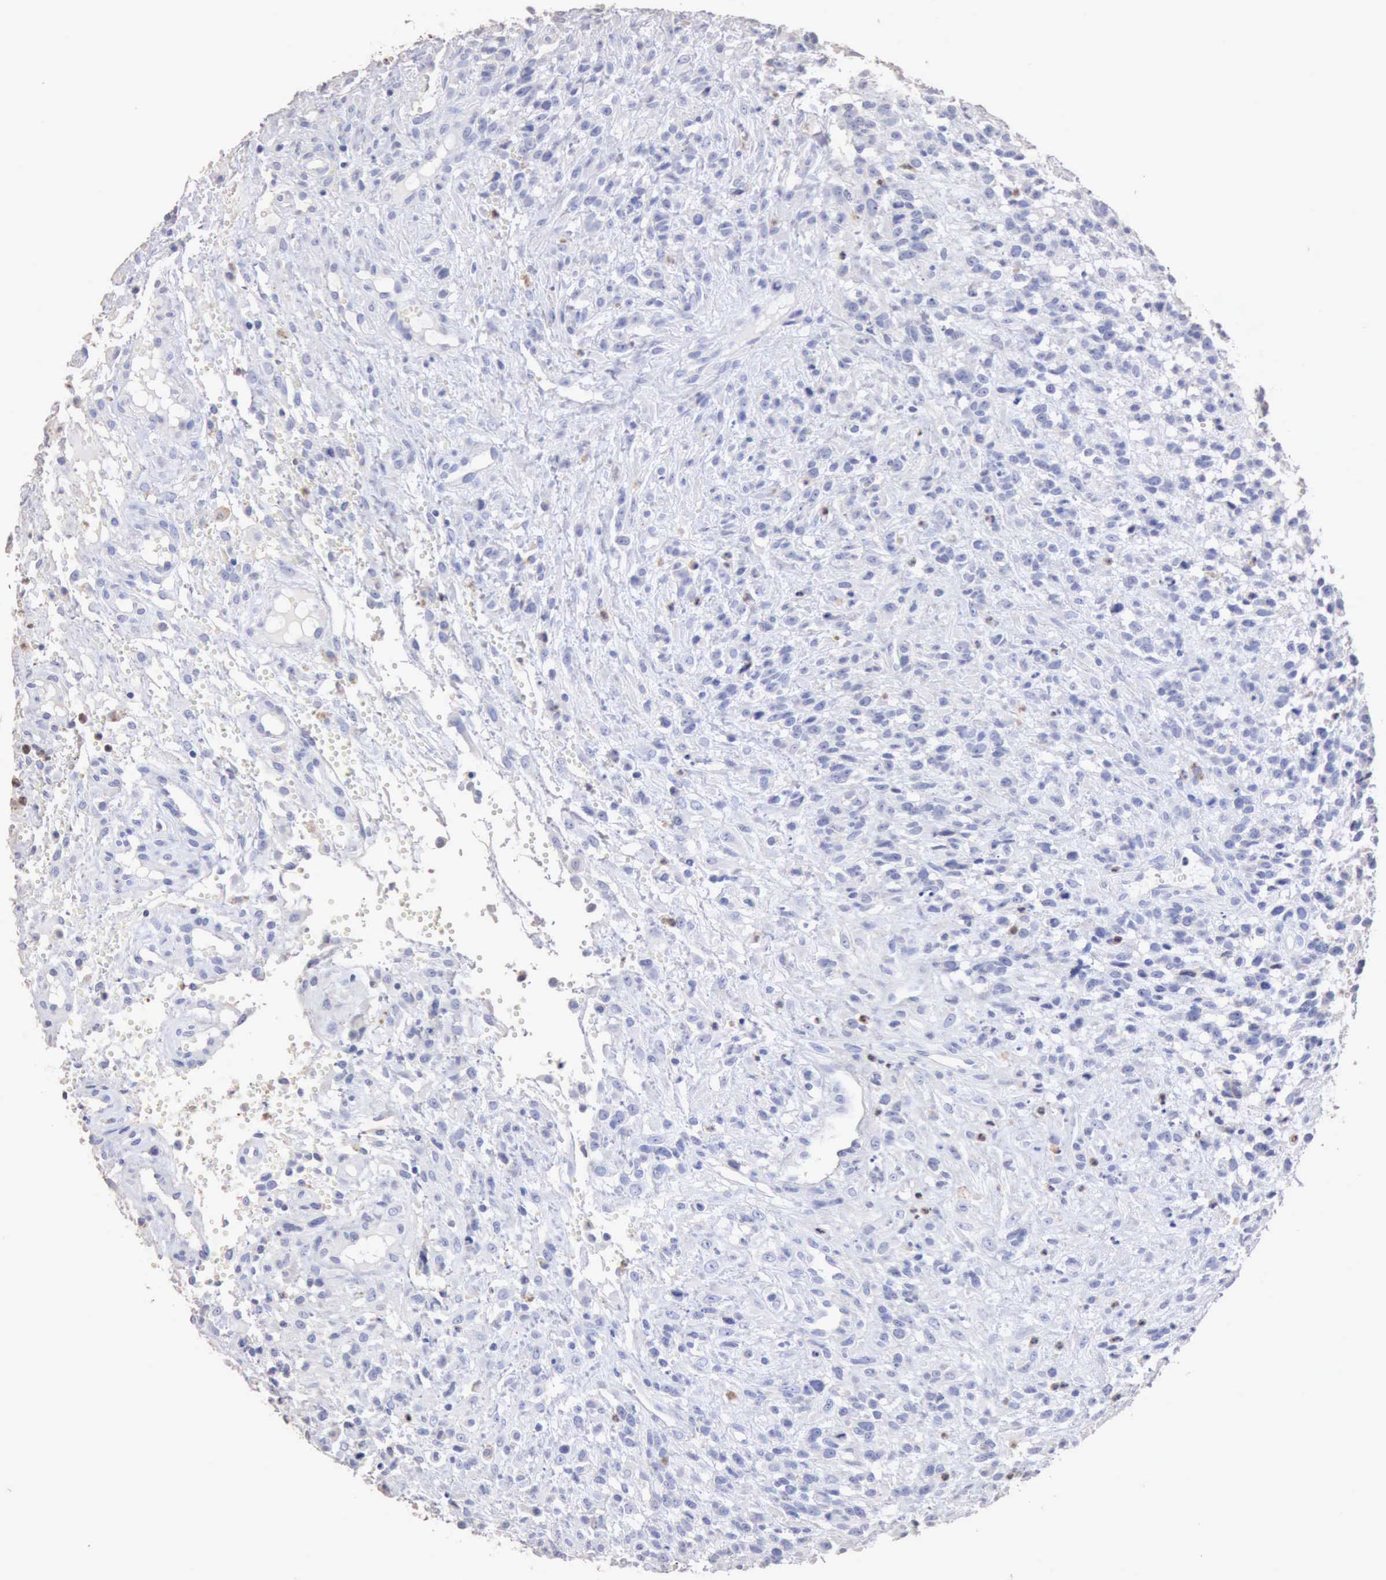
{"staining": {"intensity": "negative", "quantity": "none", "location": "none"}, "tissue": "glioma", "cell_type": "Tumor cells", "image_type": "cancer", "snomed": [{"axis": "morphology", "description": "Glioma, malignant, High grade"}, {"axis": "topography", "description": "Brain"}], "caption": "Human malignant glioma (high-grade) stained for a protein using IHC reveals no staining in tumor cells.", "gene": "KRT6B", "patient": {"sex": "male", "age": 66}}